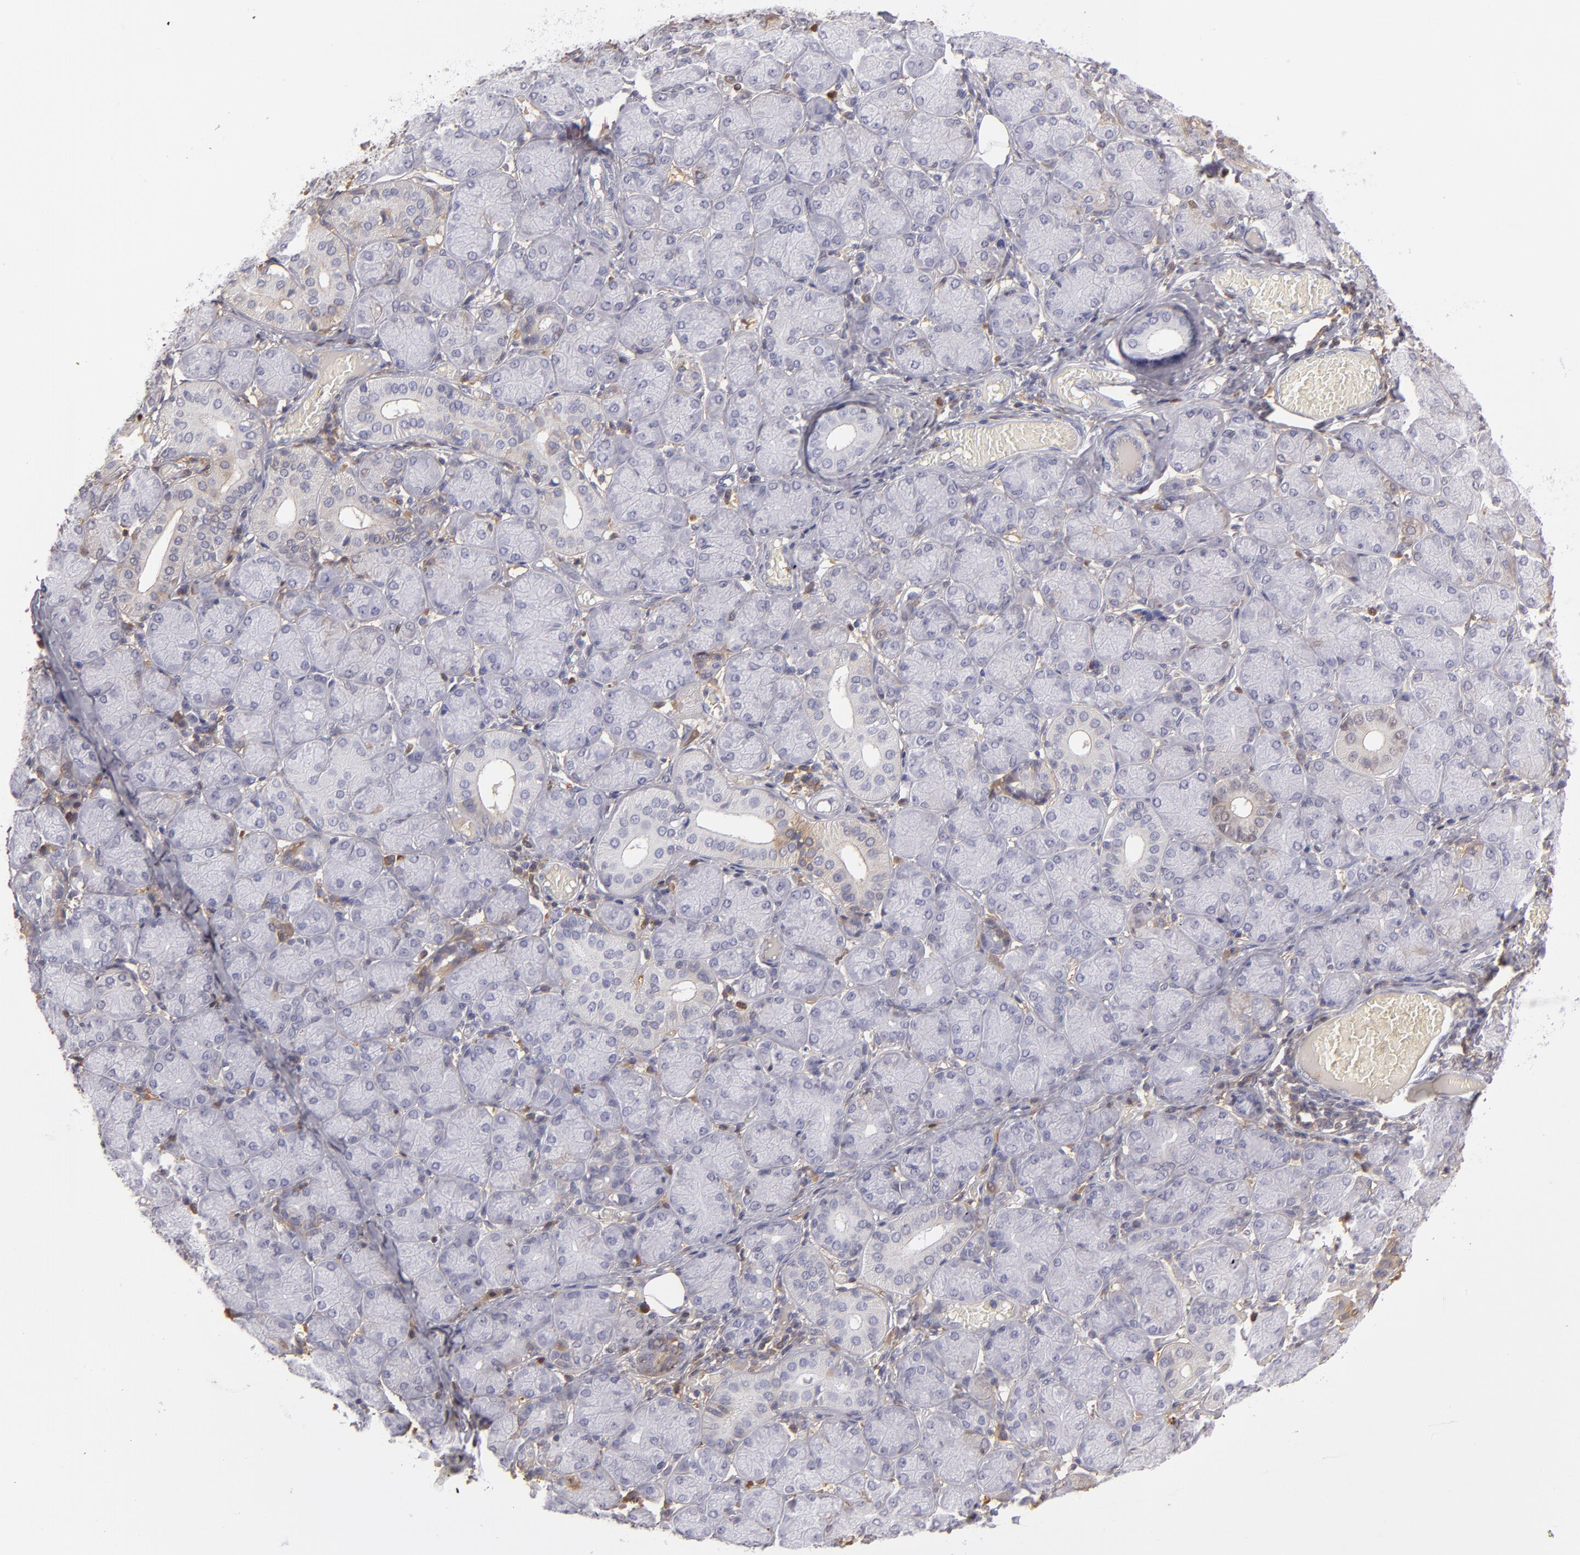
{"staining": {"intensity": "negative", "quantity": "none", "location": "none"}, "tissue": "salivary gland", "cell_type": "Glandular cells", "image_type": "normal", "snomed": [{"axis": "morphology", "description": "Normal tissue, NOS"}, {"axis": "topography", "description": "Salivary gland"}], "caption": "Immunohistochemical staining of unremarkable human salivary gland demonstrates no significant positivity in glandular cells. (DAB (3,3'-diaminobenzidine) IHC with hematoxylin counter stain).", "gene": "SERPINA1", "patient": {"sex": "female", "age": 24}}